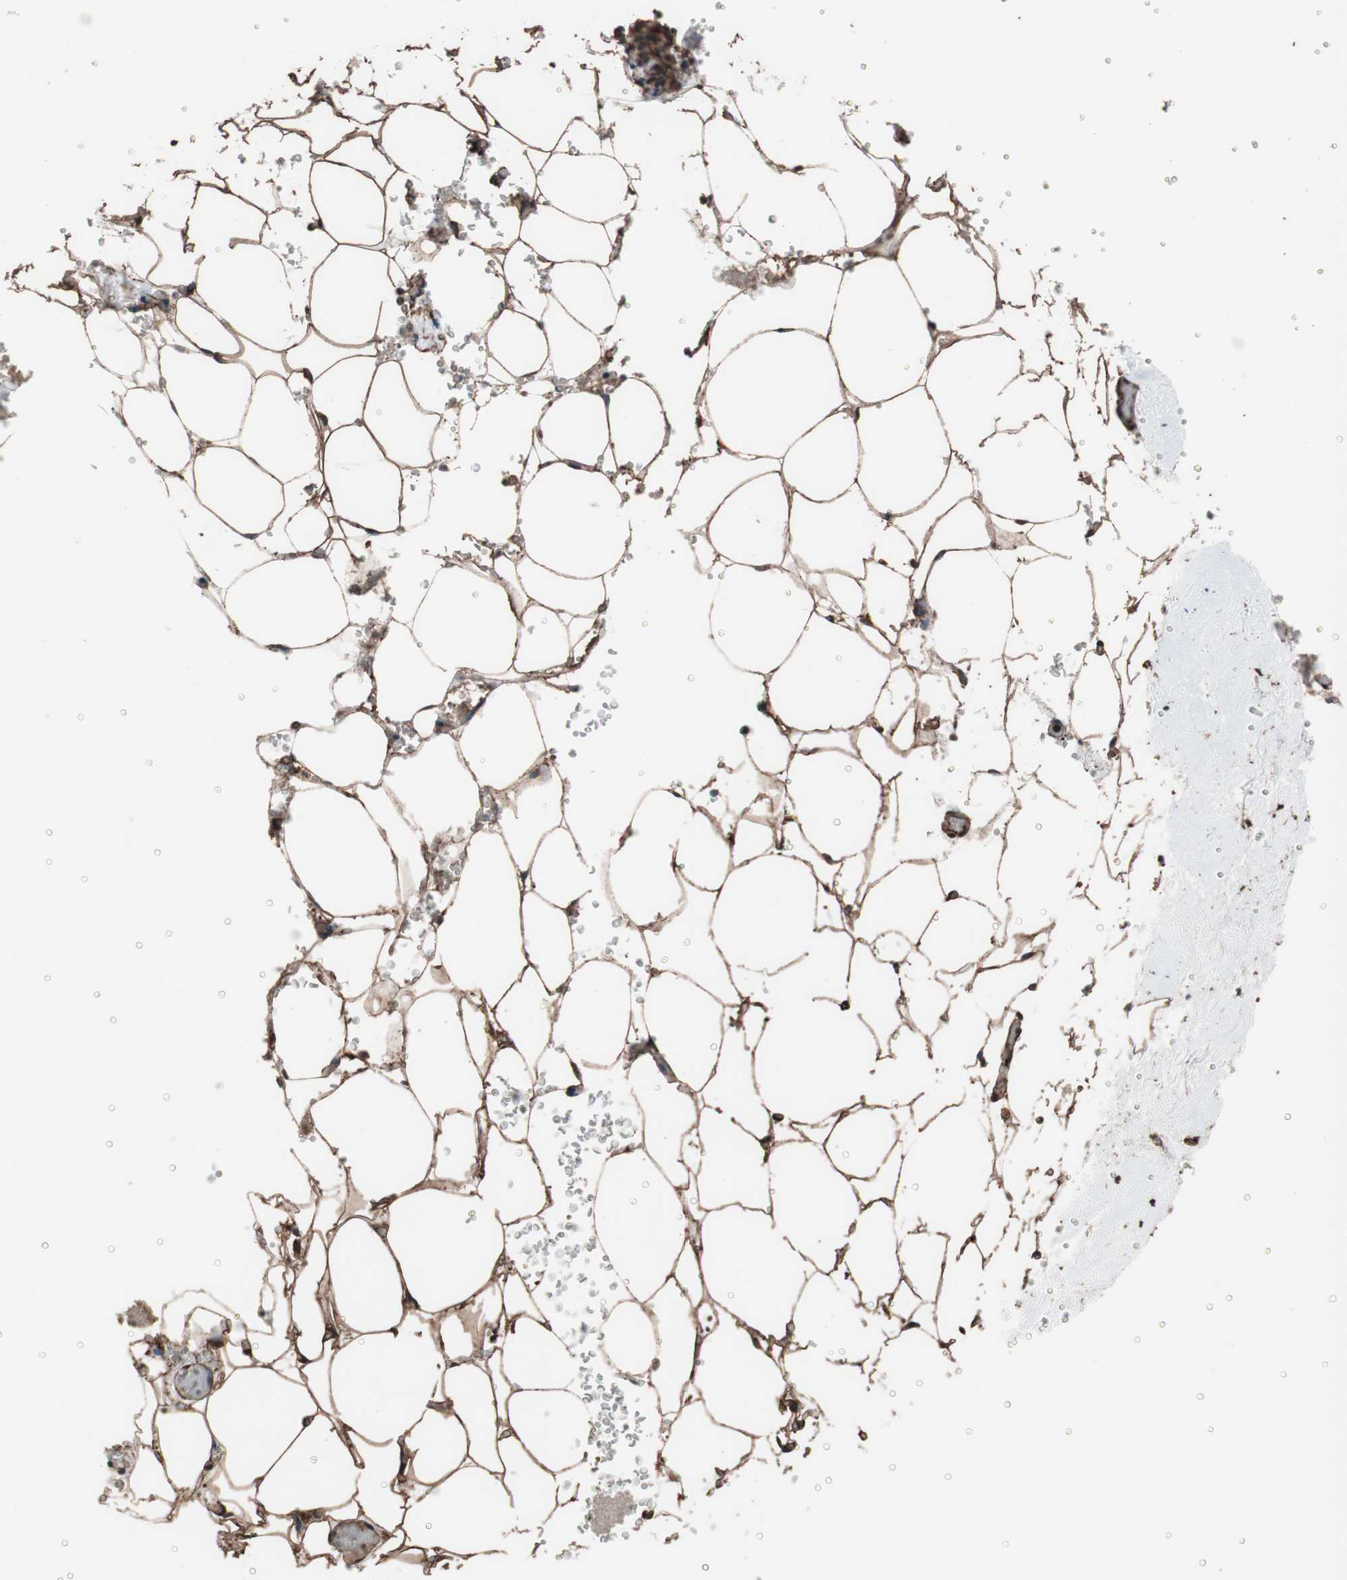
{"staining": {"intensity": "strong", "quantity": ">75%", "location": "cytoplasmic/membranous"}, "tissue": "breast", "cell_type": "Adipocytes", "image_type": "normal", "snomed": [{"axis": "morphology", "description": "Normal tissue, NOS"}, {"axis": "topography", "description": "Breast"}], "caption": "Approximately >75% of adipocytes in normal breast exhibit strong cytoplasmic/membranous protein staining as visualized by brown immunohistochemical staining.", "gene": "CALM2", "patient": {"sex": "female", "age": 75}}